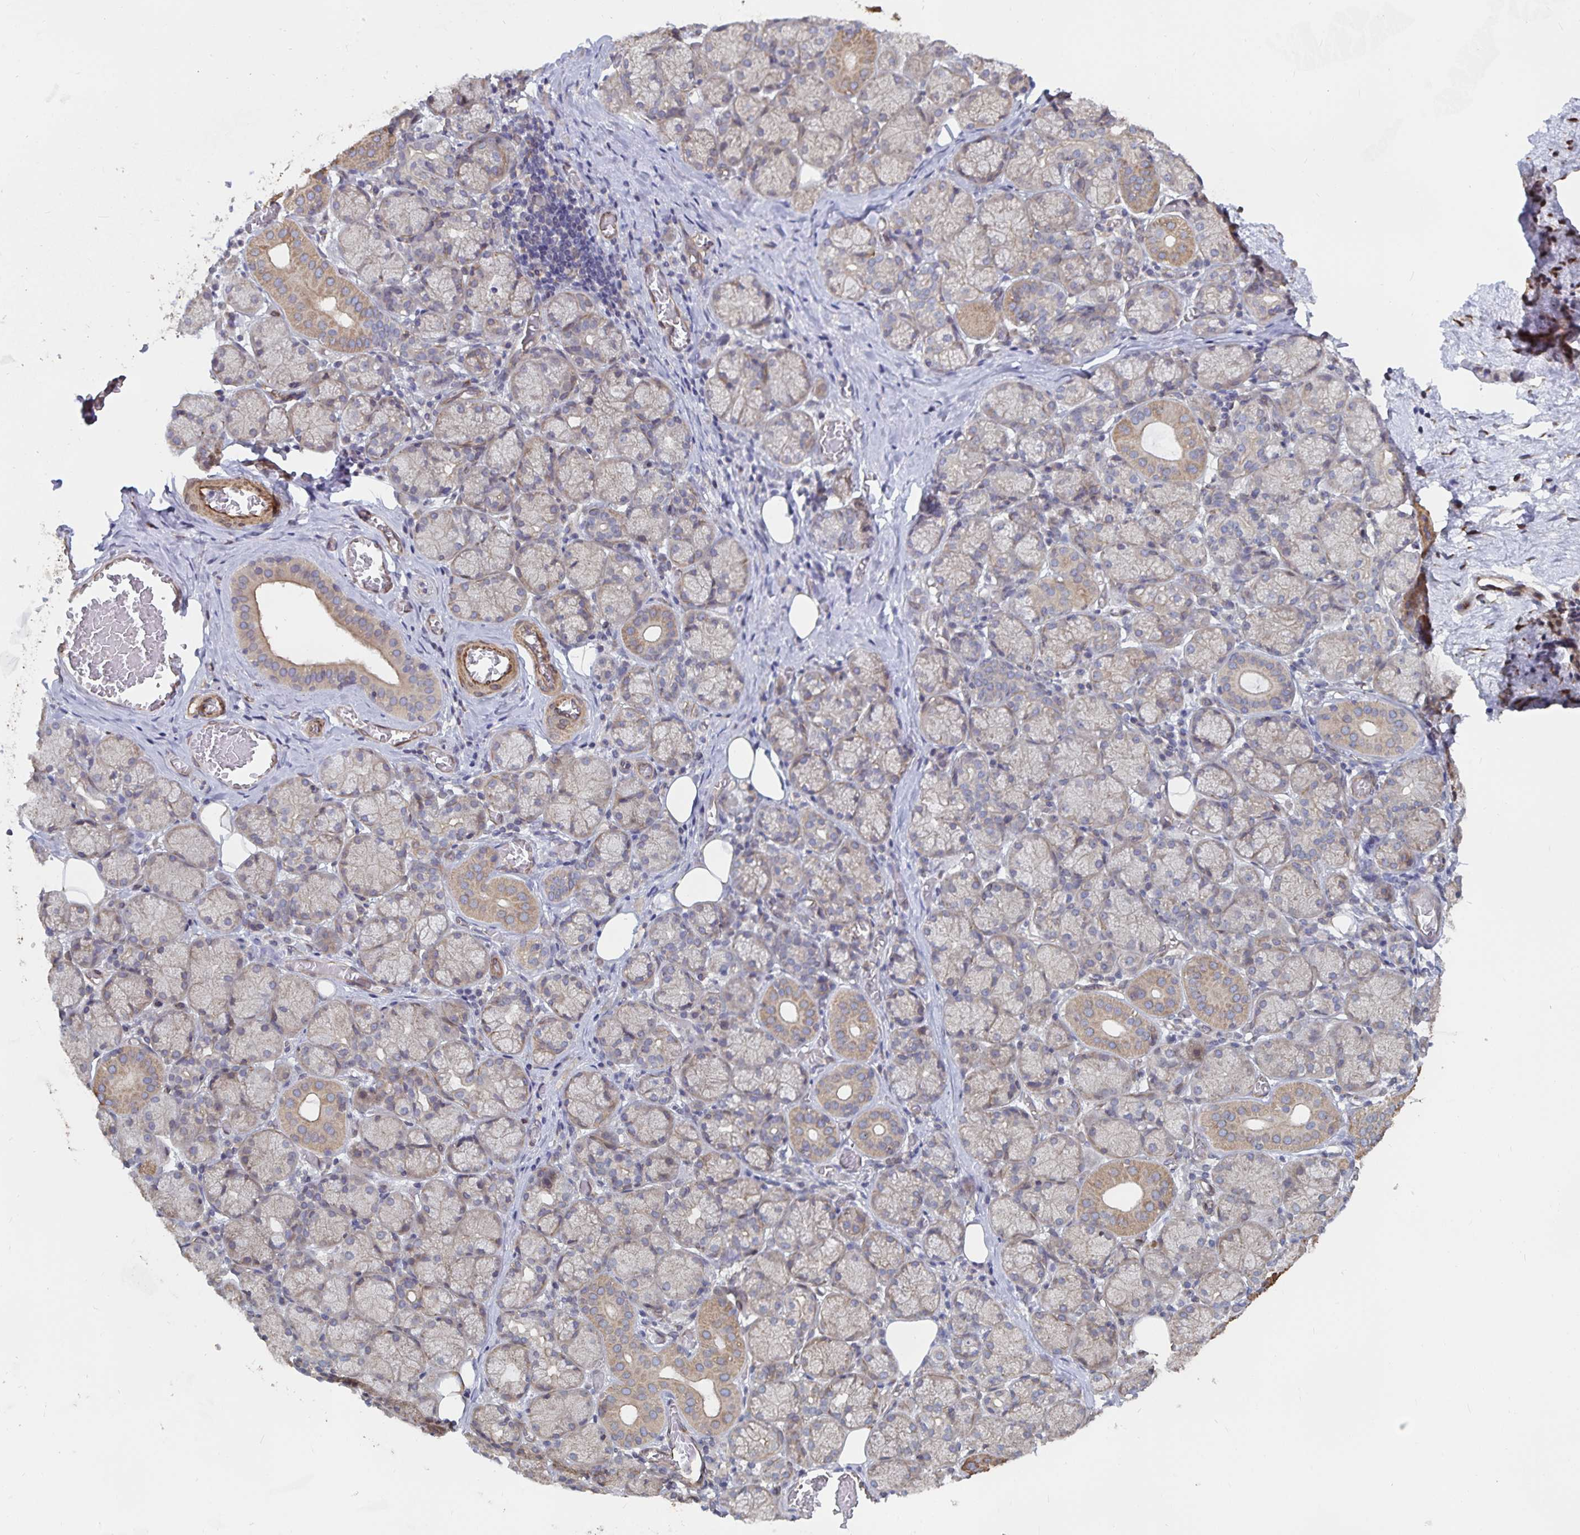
{"staining": {"intensity": "moderate", "quantity": "25%-75%", "location": "cytoplasmic/membranous"}, "tissue": "salivary gland", "cell_type": "Glandular cells", "image_type": "normal", "snomed": [{"axis": "morphology", "description": "Normal tissue, NOS"}, {"axis": "topography", "description": "Salivary gland"}, {"axis": "topography", "description": "Peripheral nerve tissue"}], "caption": "Immunohistochemistry staining of benign salivary gland, which reveals medium levels of moderate cytoplasmic/membranous expression in approximately 25%-75% of glandular cells indicating moderate cytoplasmic/membranous protein positivity. The staining was performed using DAB (3,3'-diaminobenzidine) (brown) for protein detection and nuclei were counterstained in hematoxylin (blue).", "gene": "BCAP29", "patient": {"sex": "female", "age": 24}}